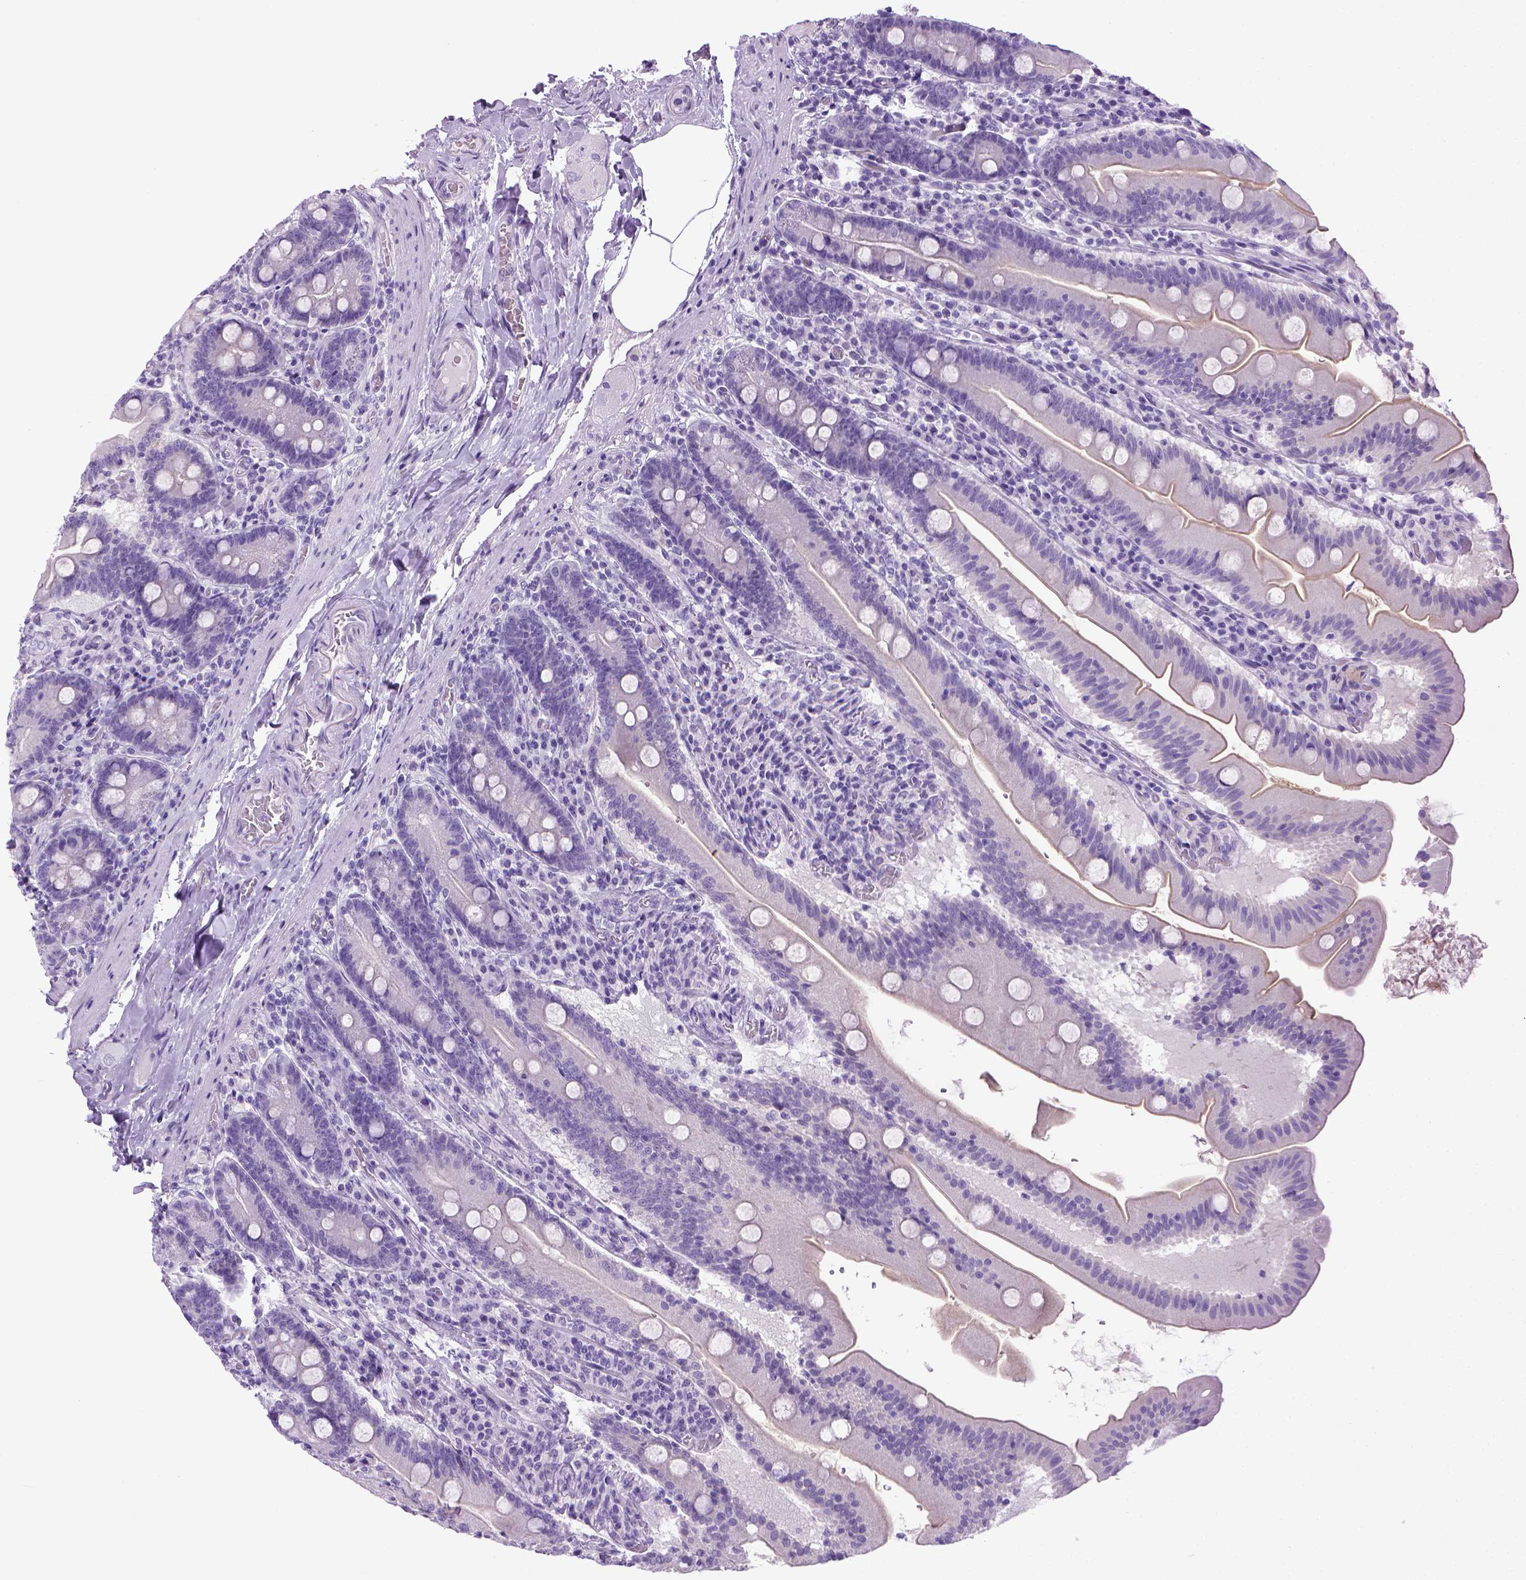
{"staining": {"intensity": "negative", "quantity": "none", "location": "none"}, "tissue": "small intestine", "cell_type": "Glandular cells", "image_type": "normal", "snomed": [{"axis": "morphology", "description": "Normal tissue, NOS"}, {"axis": "topography", "description": "Small intestine"}], "caption": "Human small intestine stained for a protein using immunohistochemistry (IHC) exhibits no positivity in glandular cells.", "gene": "SGCG", "patient": {"sex": "male", "age": 37}}